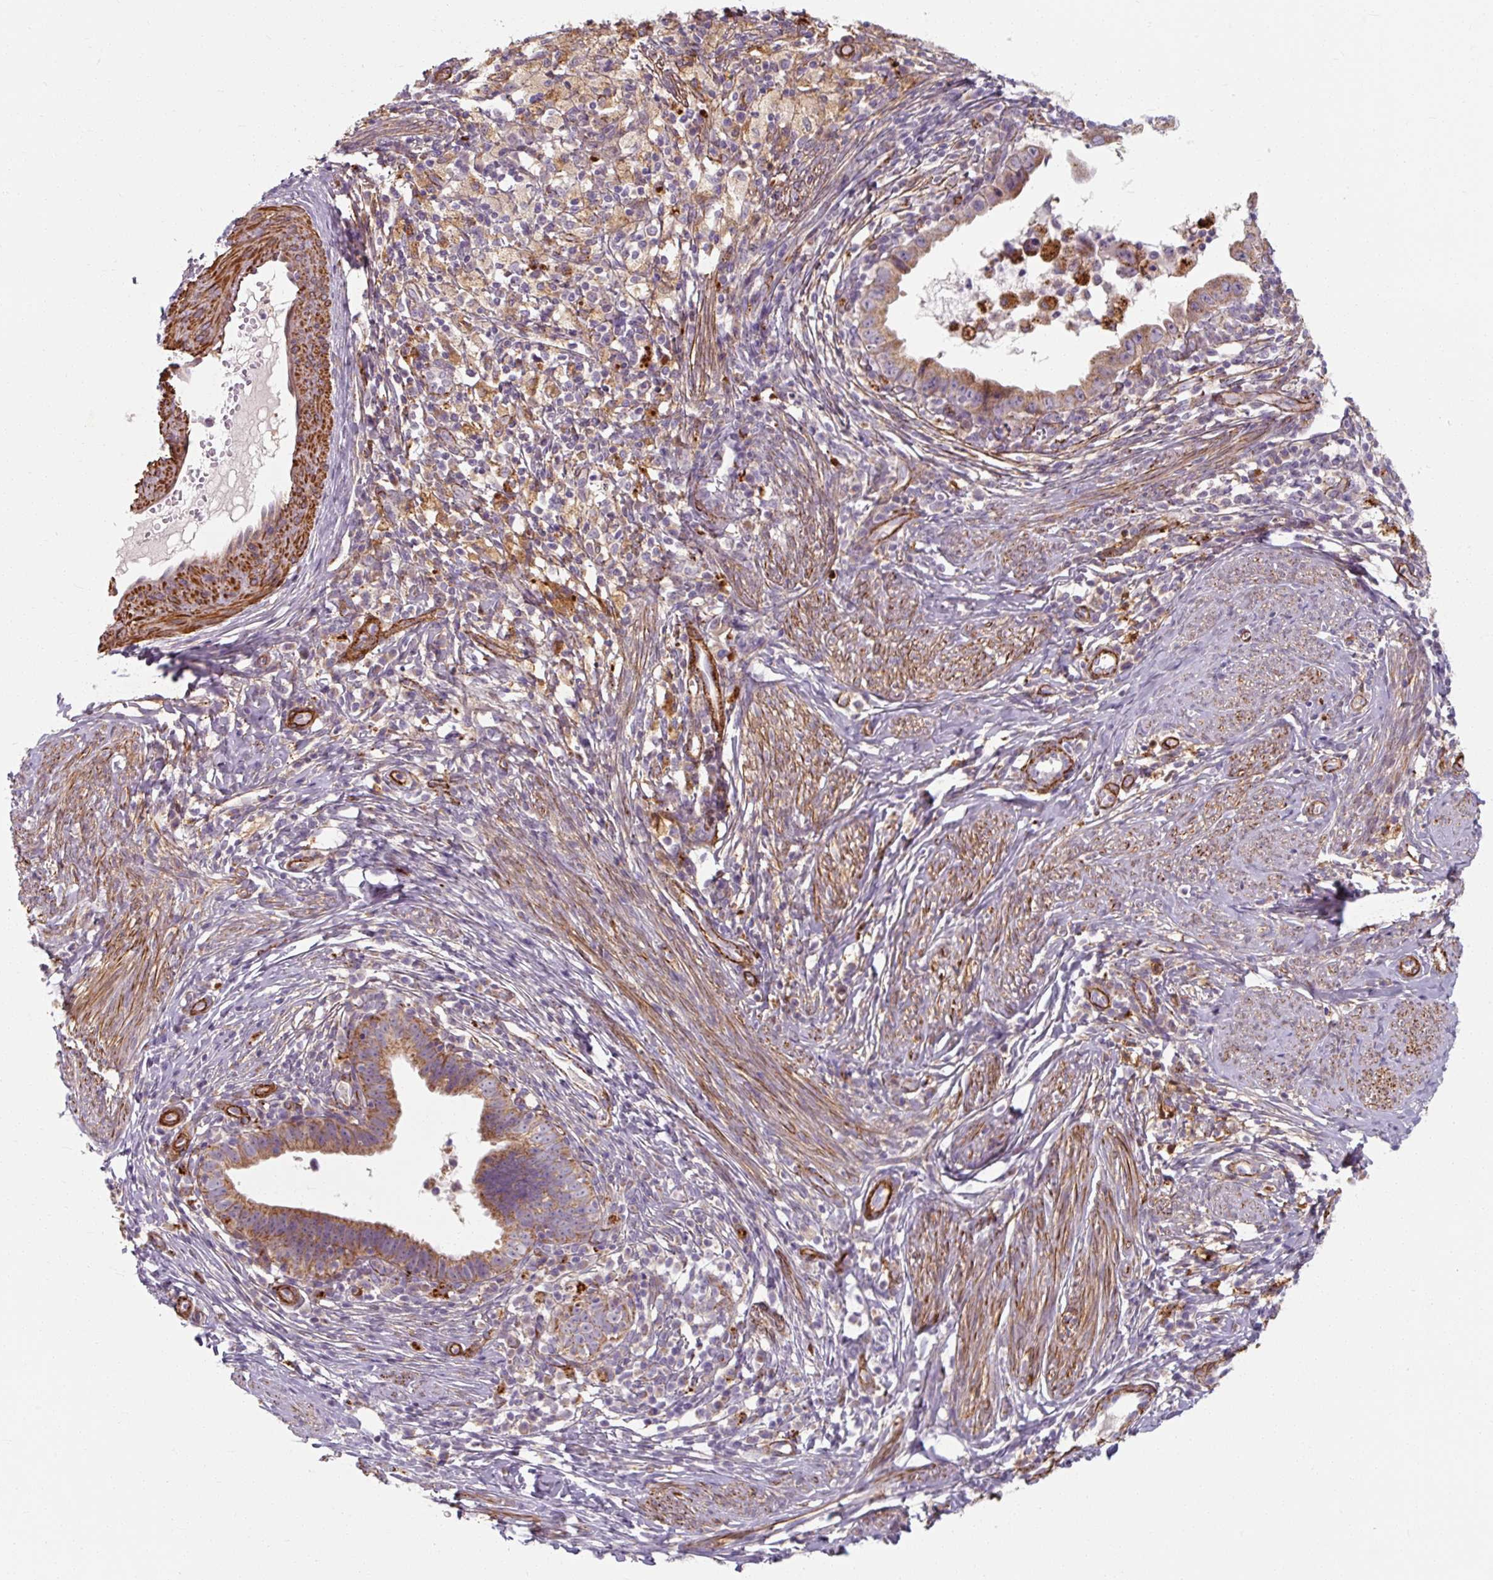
{"staining": {"intensity": "moderate", "quantity": "25%-75%", "location": "cytoplasmic/membranous"}, "tissue": "cervical cancer", "cell_type": "Tumor cells", "image_type": "cancer", "snomed": [{"axis": "morphology", "description": "Adenocarcinoma, NOS"}, {"axis": "topography", "description": "Cervix"}], "caption": "Immunohistochemical staining of human cervical adenocarcinoma demonstrates medium levels of moderate cytoplasmic/membranous protein staining in approximately 25%-75% of tumor cells.", "gene": "MRPS5", "patient": {"sex": "female", "age": 36}}